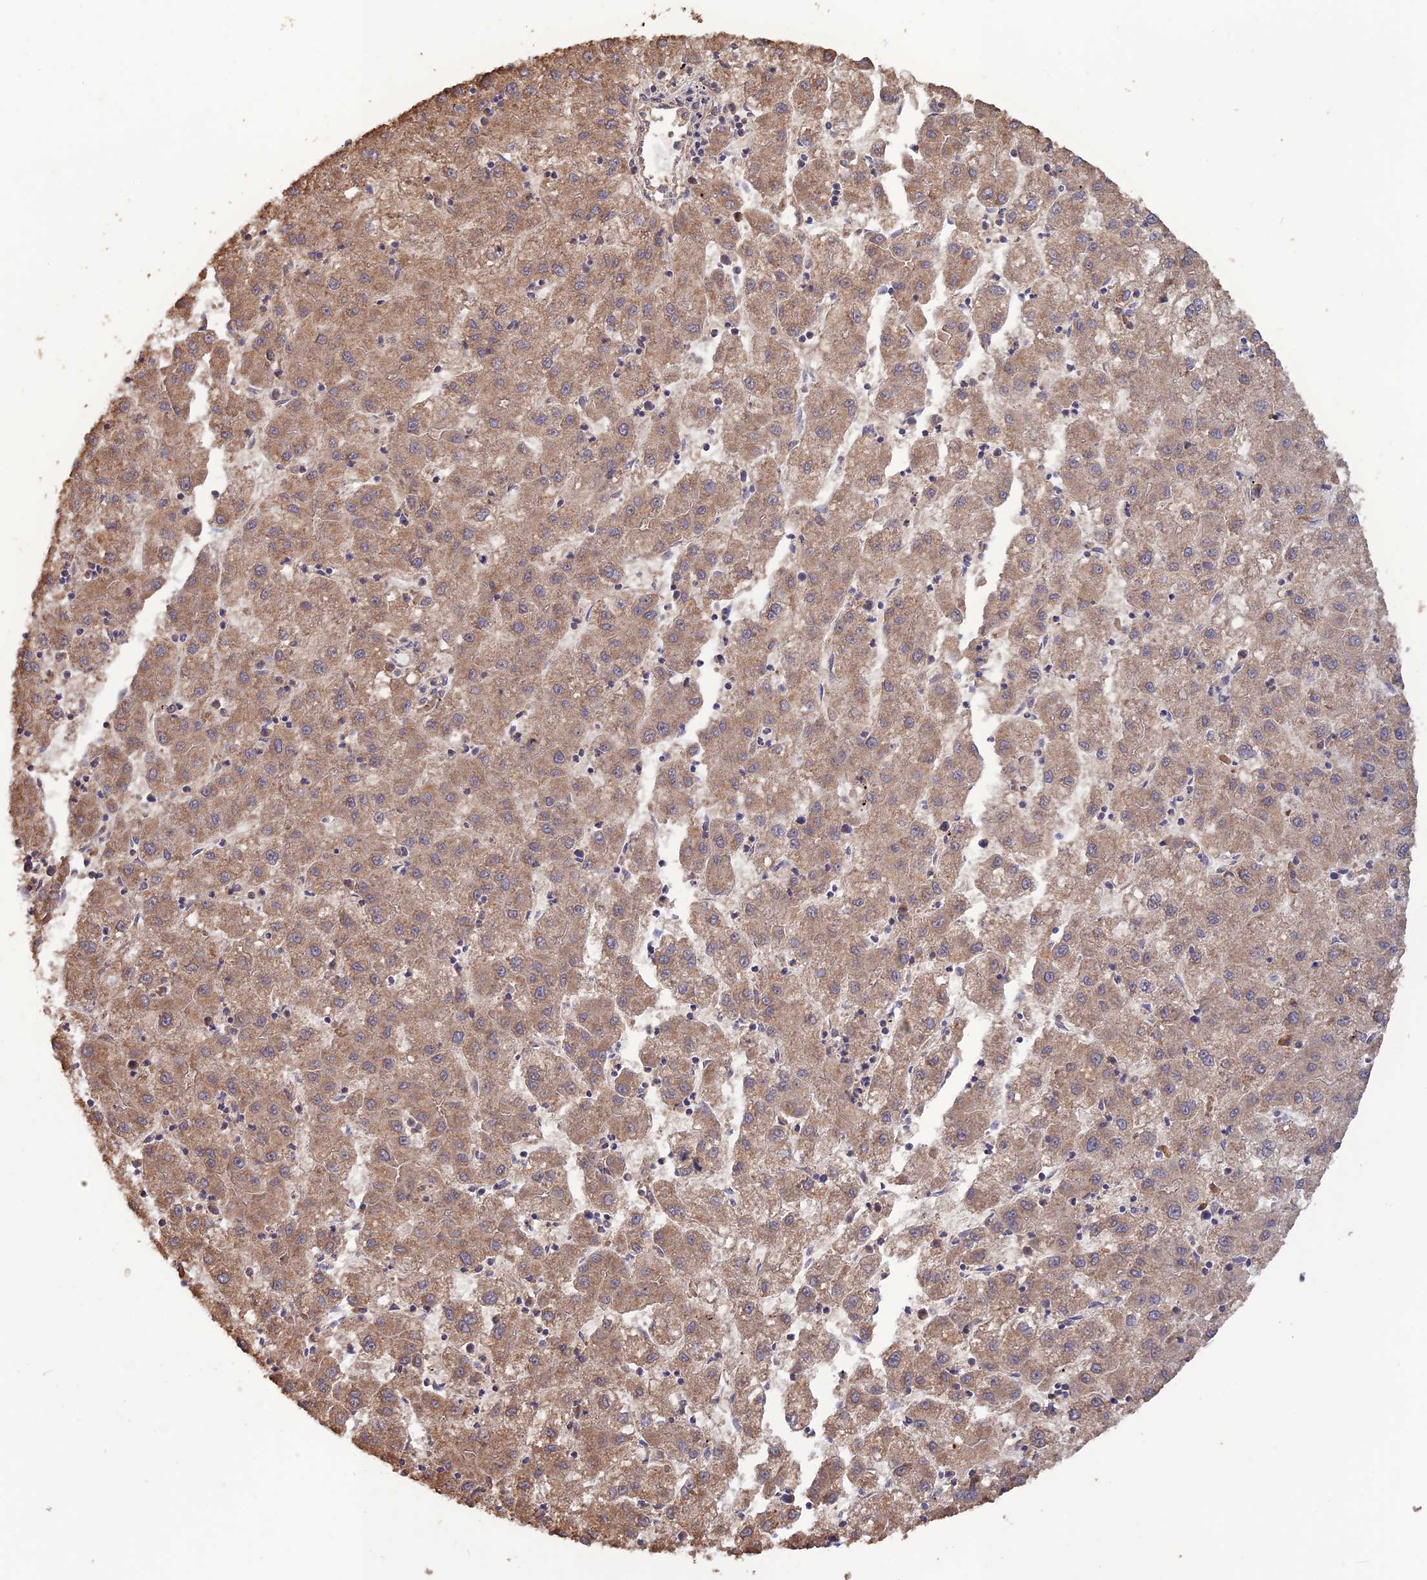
{"staining": {"intensity": "moderate", "quantity": ">75%", "location": "cytoplasmic/membranous"}, "tissue": "liver cancer", "cell_type": "Tumor cells", "image_type": "cancer", "snomed": [{"axis": "morphology", "description": "Carcinoma, Hepatocellular, NOS"}, {"axis": "topography", "description": "Liver"}], "caption": "Protein analysis of liver cancer (hepatocellular carcinoma) tissue displays moderate cytoplasmic/membranous positivity in approximately >75% of tumor cells. (IHC, brightfield microscopy, high magnification).", "gene": "LAYN", "patient": {"sex": "male", "age": 72}}